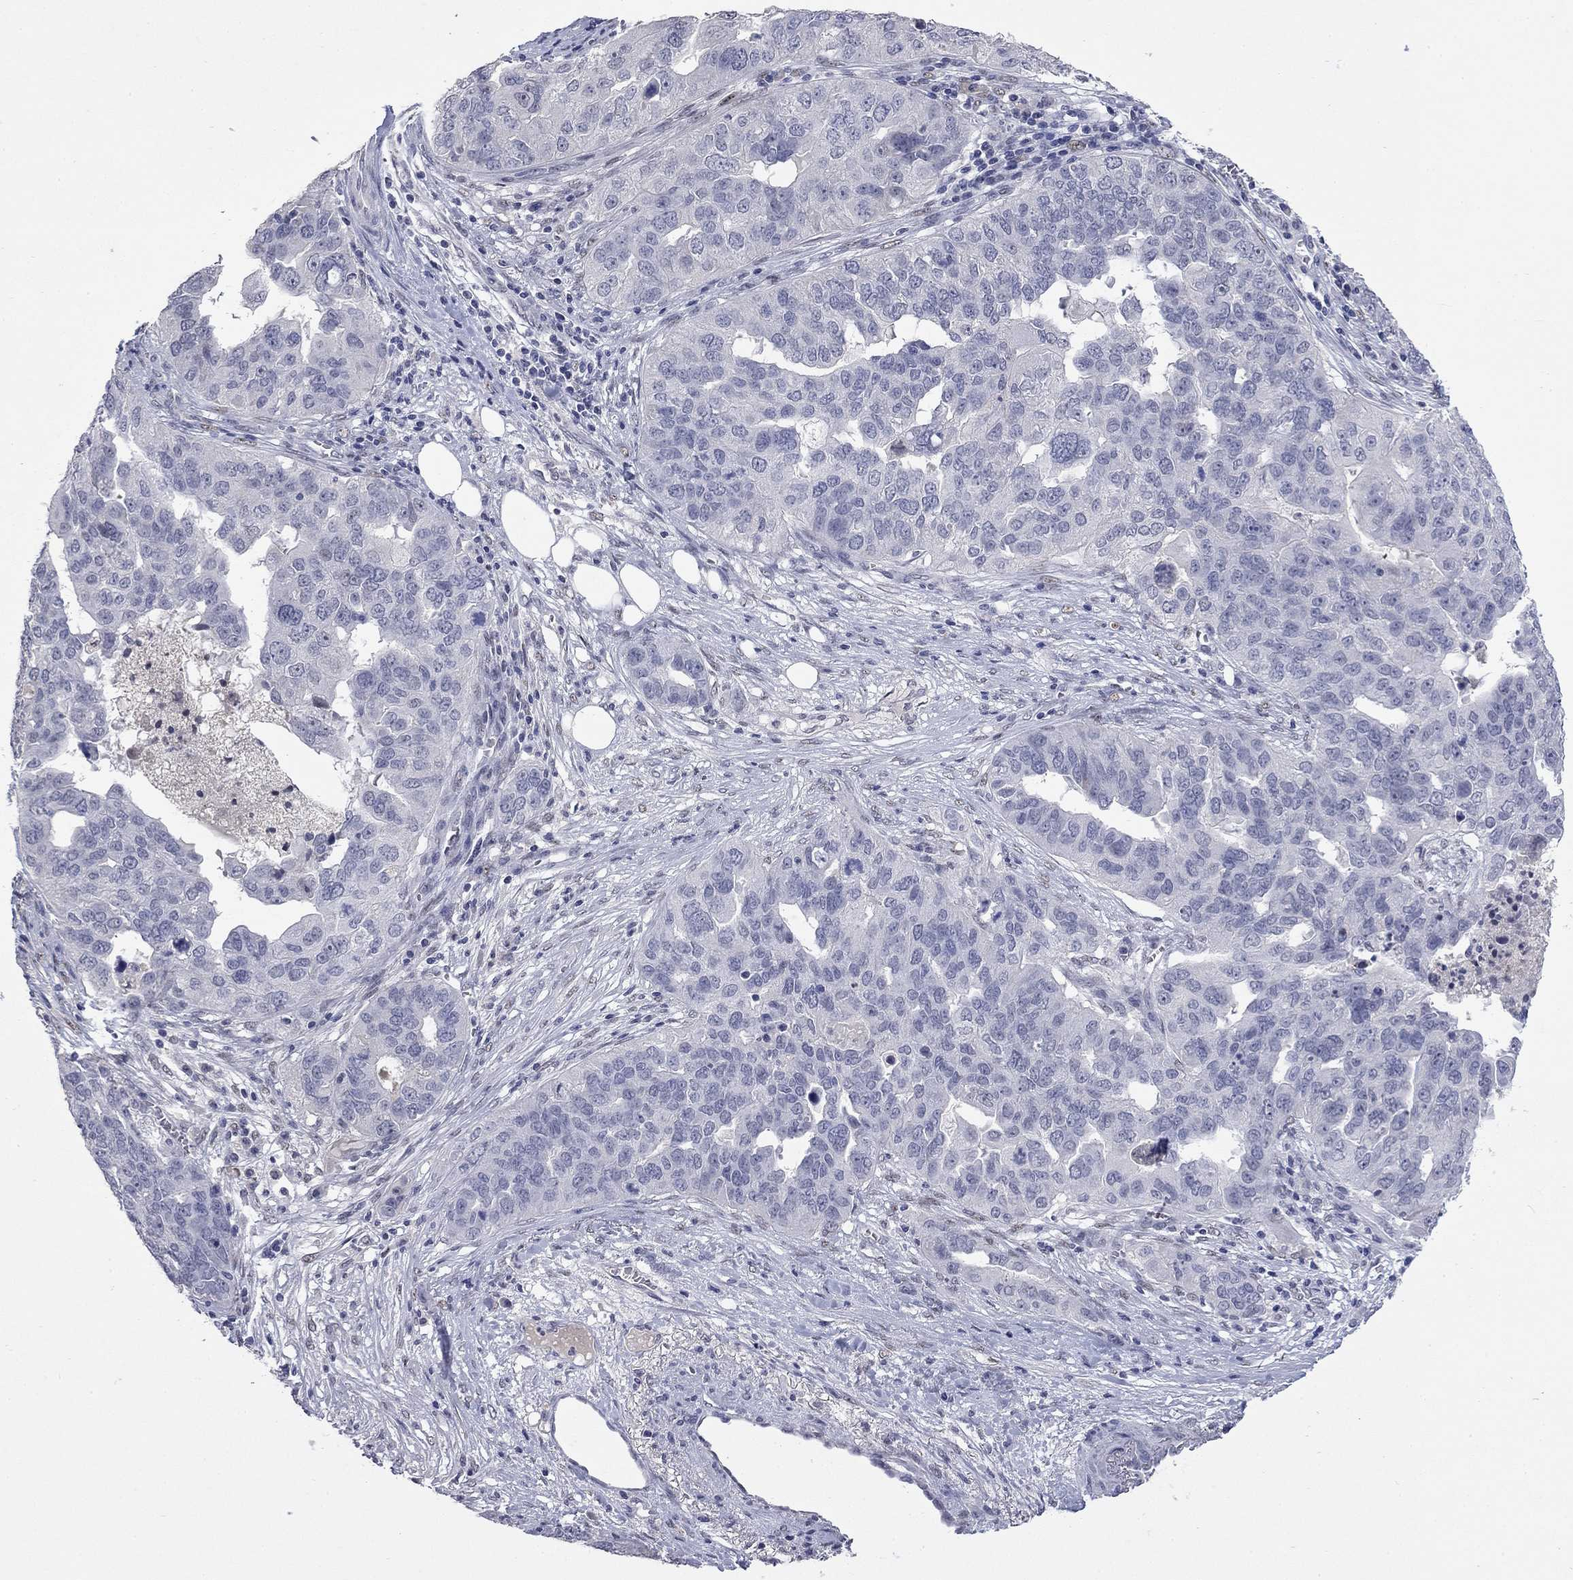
{"staining": {"intensity": "negative", "quantity": "none", "location": "none"}, "tissue": "ovarian cancer", "cell_type": "Tumor cells", "image_type": "cancer", "snomed": [{"axis": "morphology", "description": "Carcinoma, endometroid"}, {"axis": "topography", "description": "Soft tissue"}, {"axis": "topography", "description": "Ovary"}], "caption": "Human ovarian cancer stained for a protein using immunohistochemistry (IHC) displays no staining in tumor cells.", "gene": "SLC51A", "patient": {"sex": "female", "age": 52}}